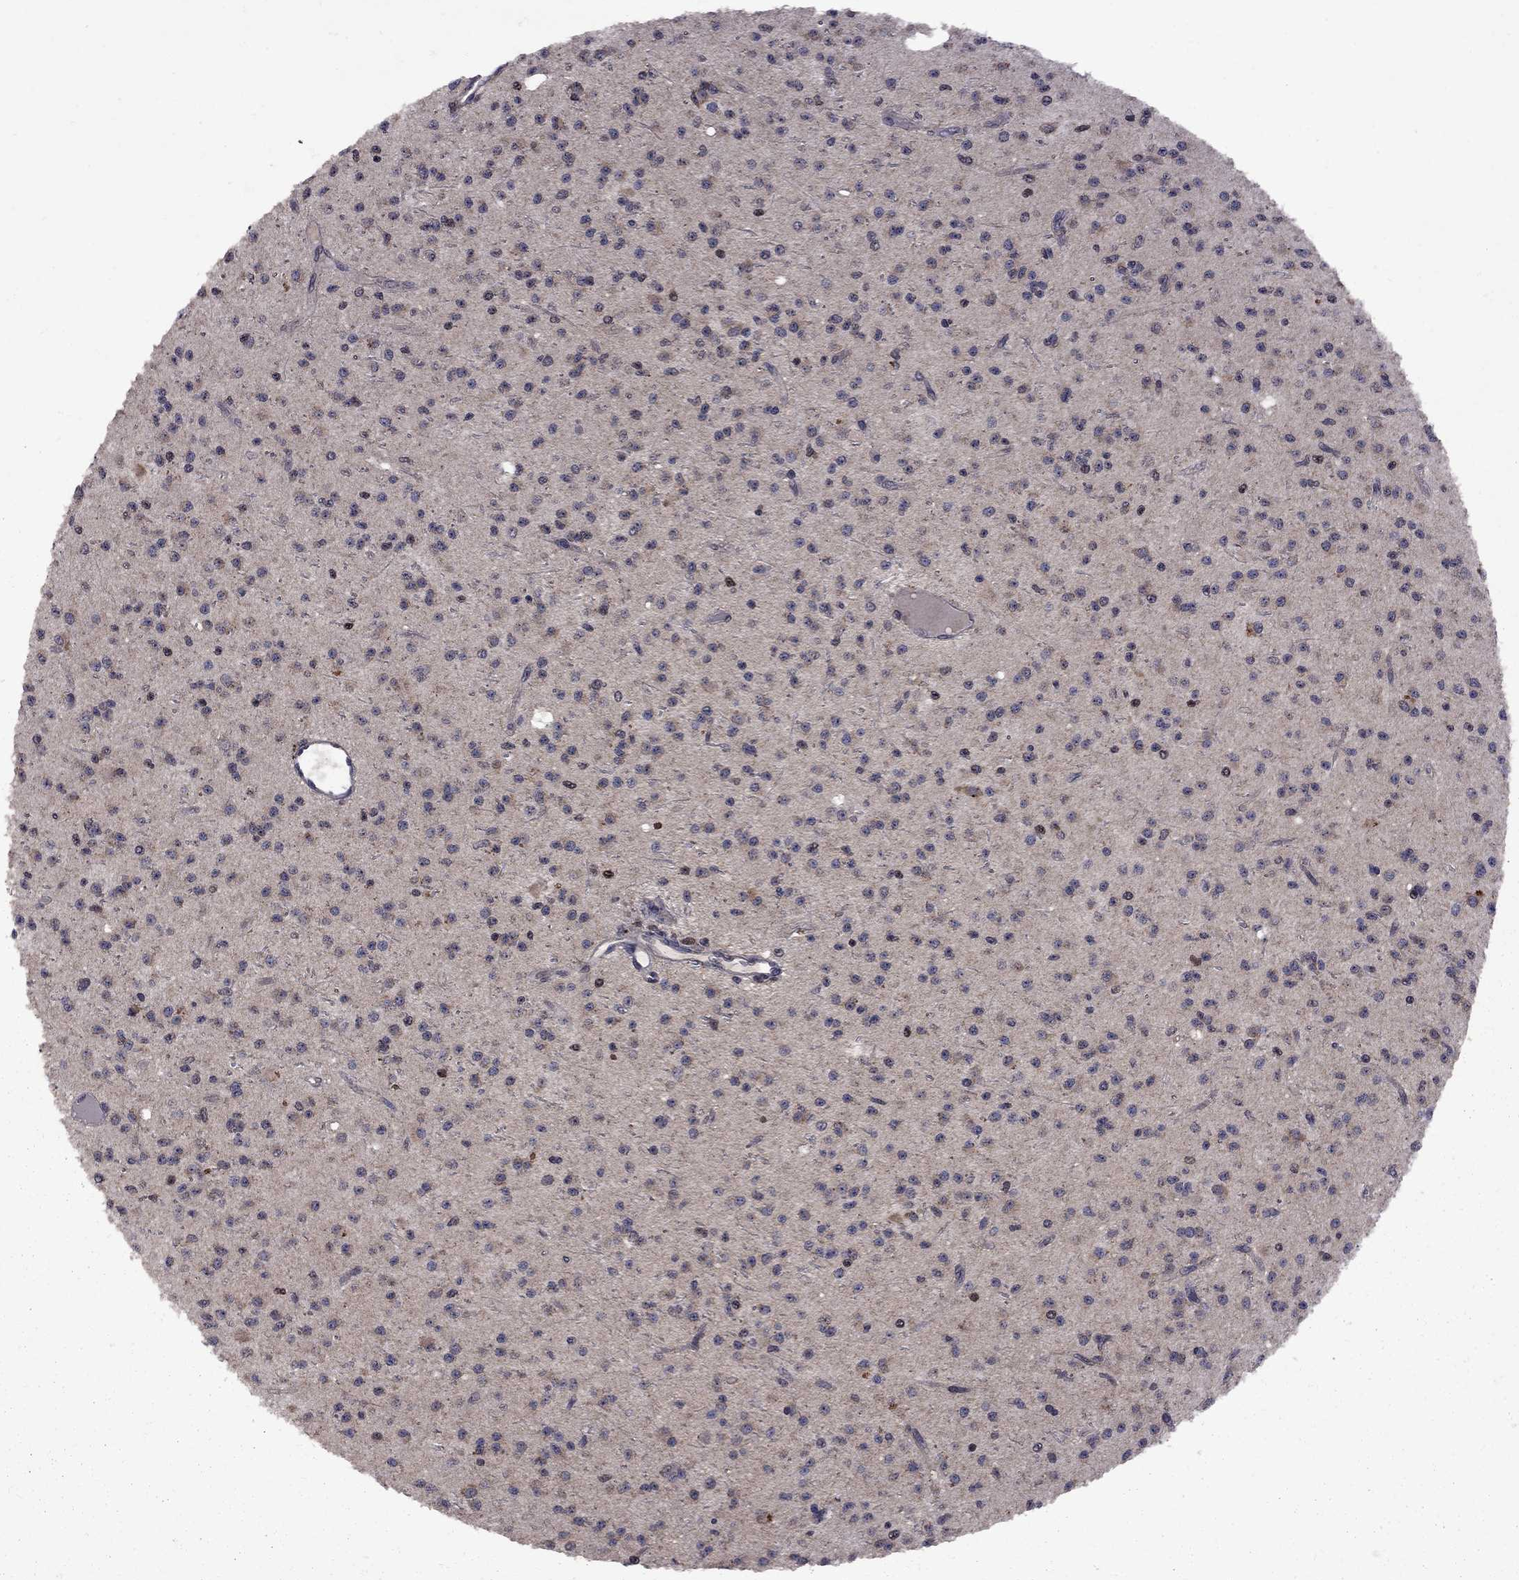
{"staining": {"intensity": "weak", "quantity": "<25%", "location": "cytoplasmic/membranous"}, "tissue": "glioma", "cell_type": "Tumor cells", "image_type": "cancer", "snomed": [{"axis": "morphology", "description": "Glioma, malignant, Low grade"}, {"axis": "topography", "description": "Brain"}], "caption": "Immunohistochemical staining of human glioma exhibits no significant expression in tumor cells.", "gene": "IPP", "patient": {"sex": "male", "age": 27}}